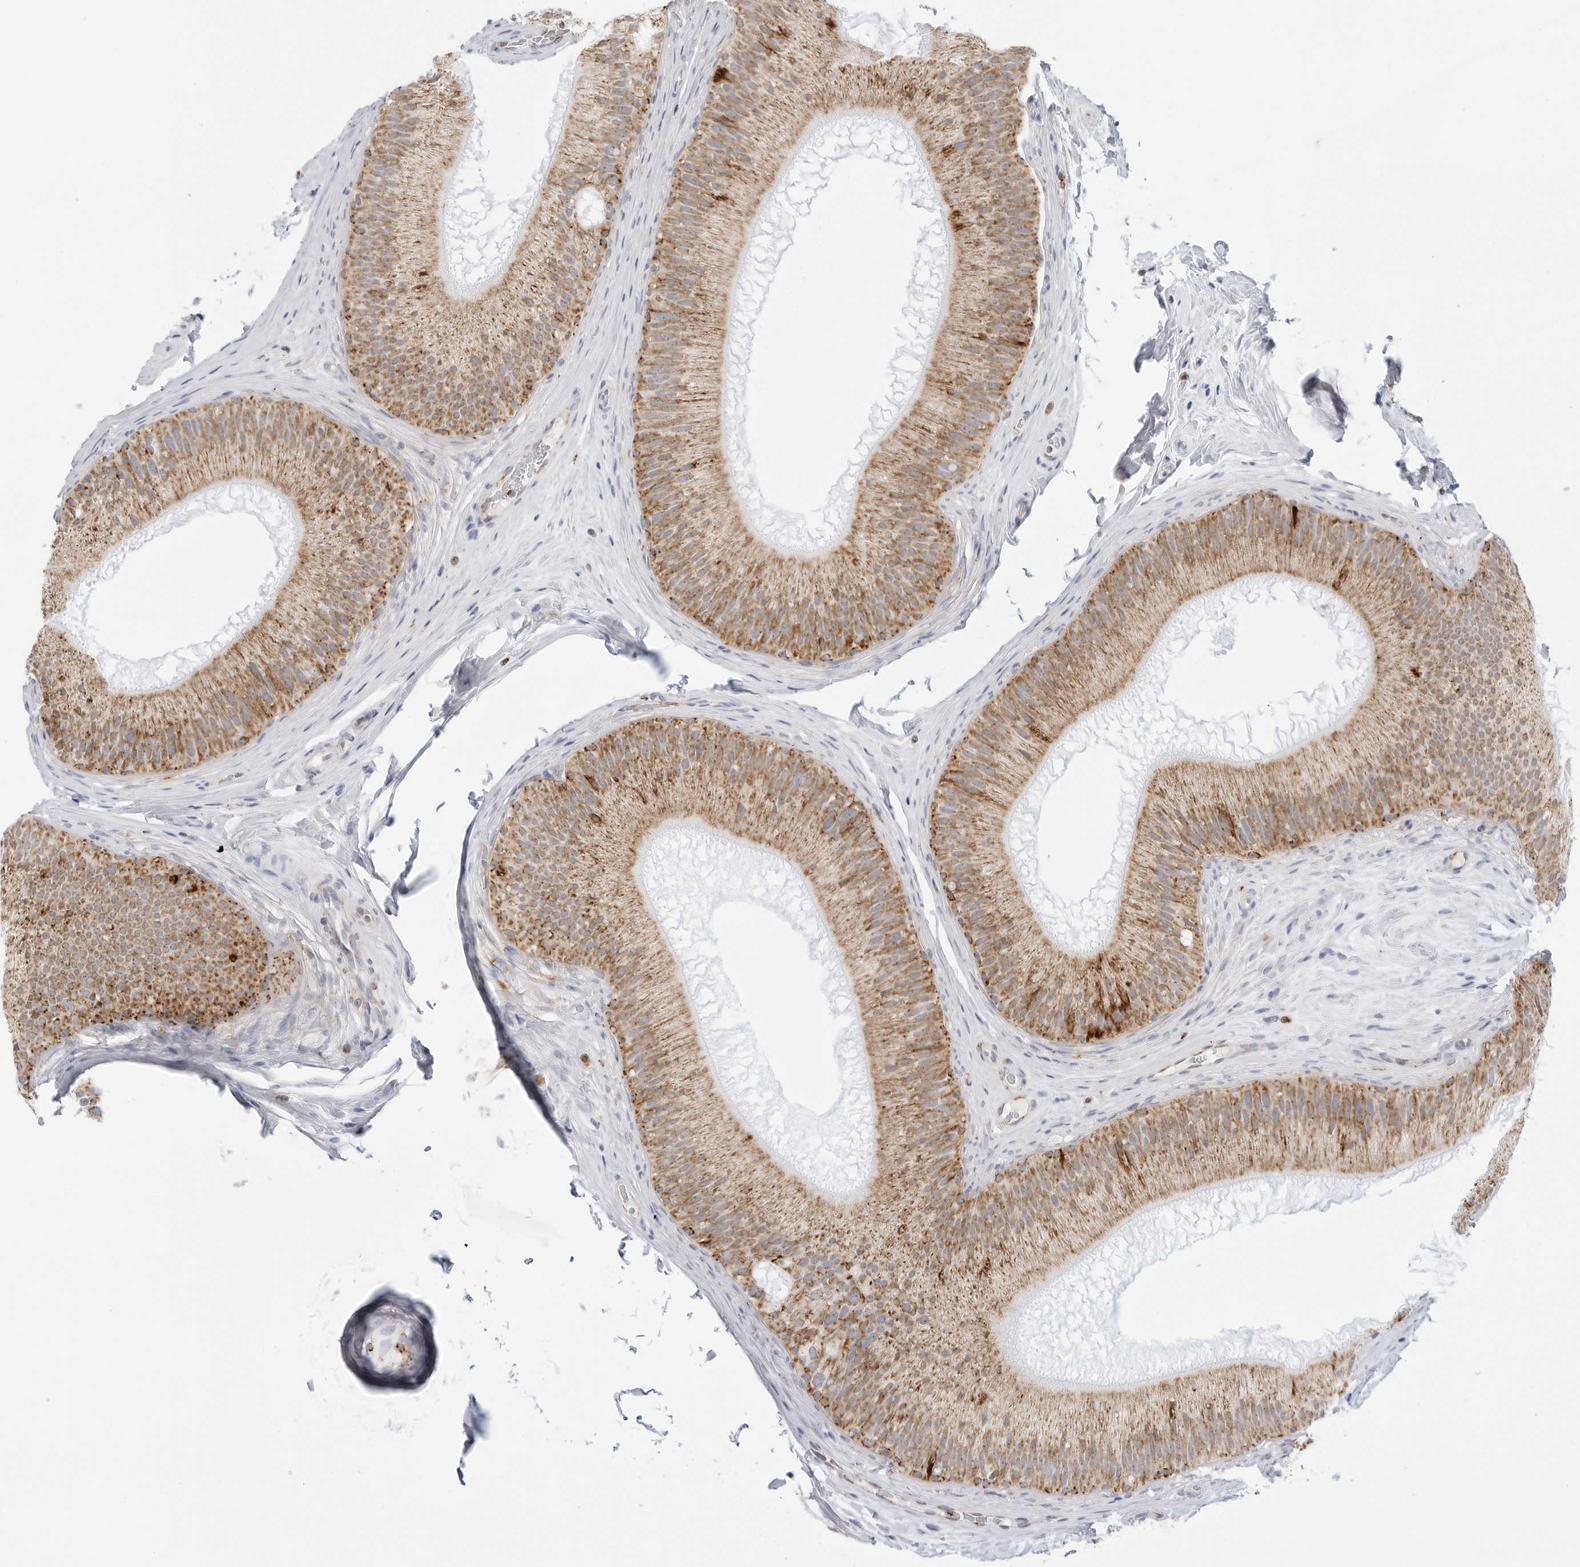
{"staining": {"intensity": "strong", "quantity": "25%-75%", "location": "cytoplasmic/membranous"}, "tissue": "epididymis", "cell_type": "Glandular cells", "image_type": "normal", "snomed": [{"axis": "morphology", "description": "Normal tissue, NOS"}, {"axis": "topography", "description": "Epididymis"}], "caption": "Brown immunohistochemical staining in normal epididymis exhibits strong cytoplasmic/membranous staining in about 25%-75% of glandular cells. (brown staining indicates protein expression, while blue staining denotes nuclei).", "gene": "ATP5IF1", "patient": {"sex": "male", "age": 45}}